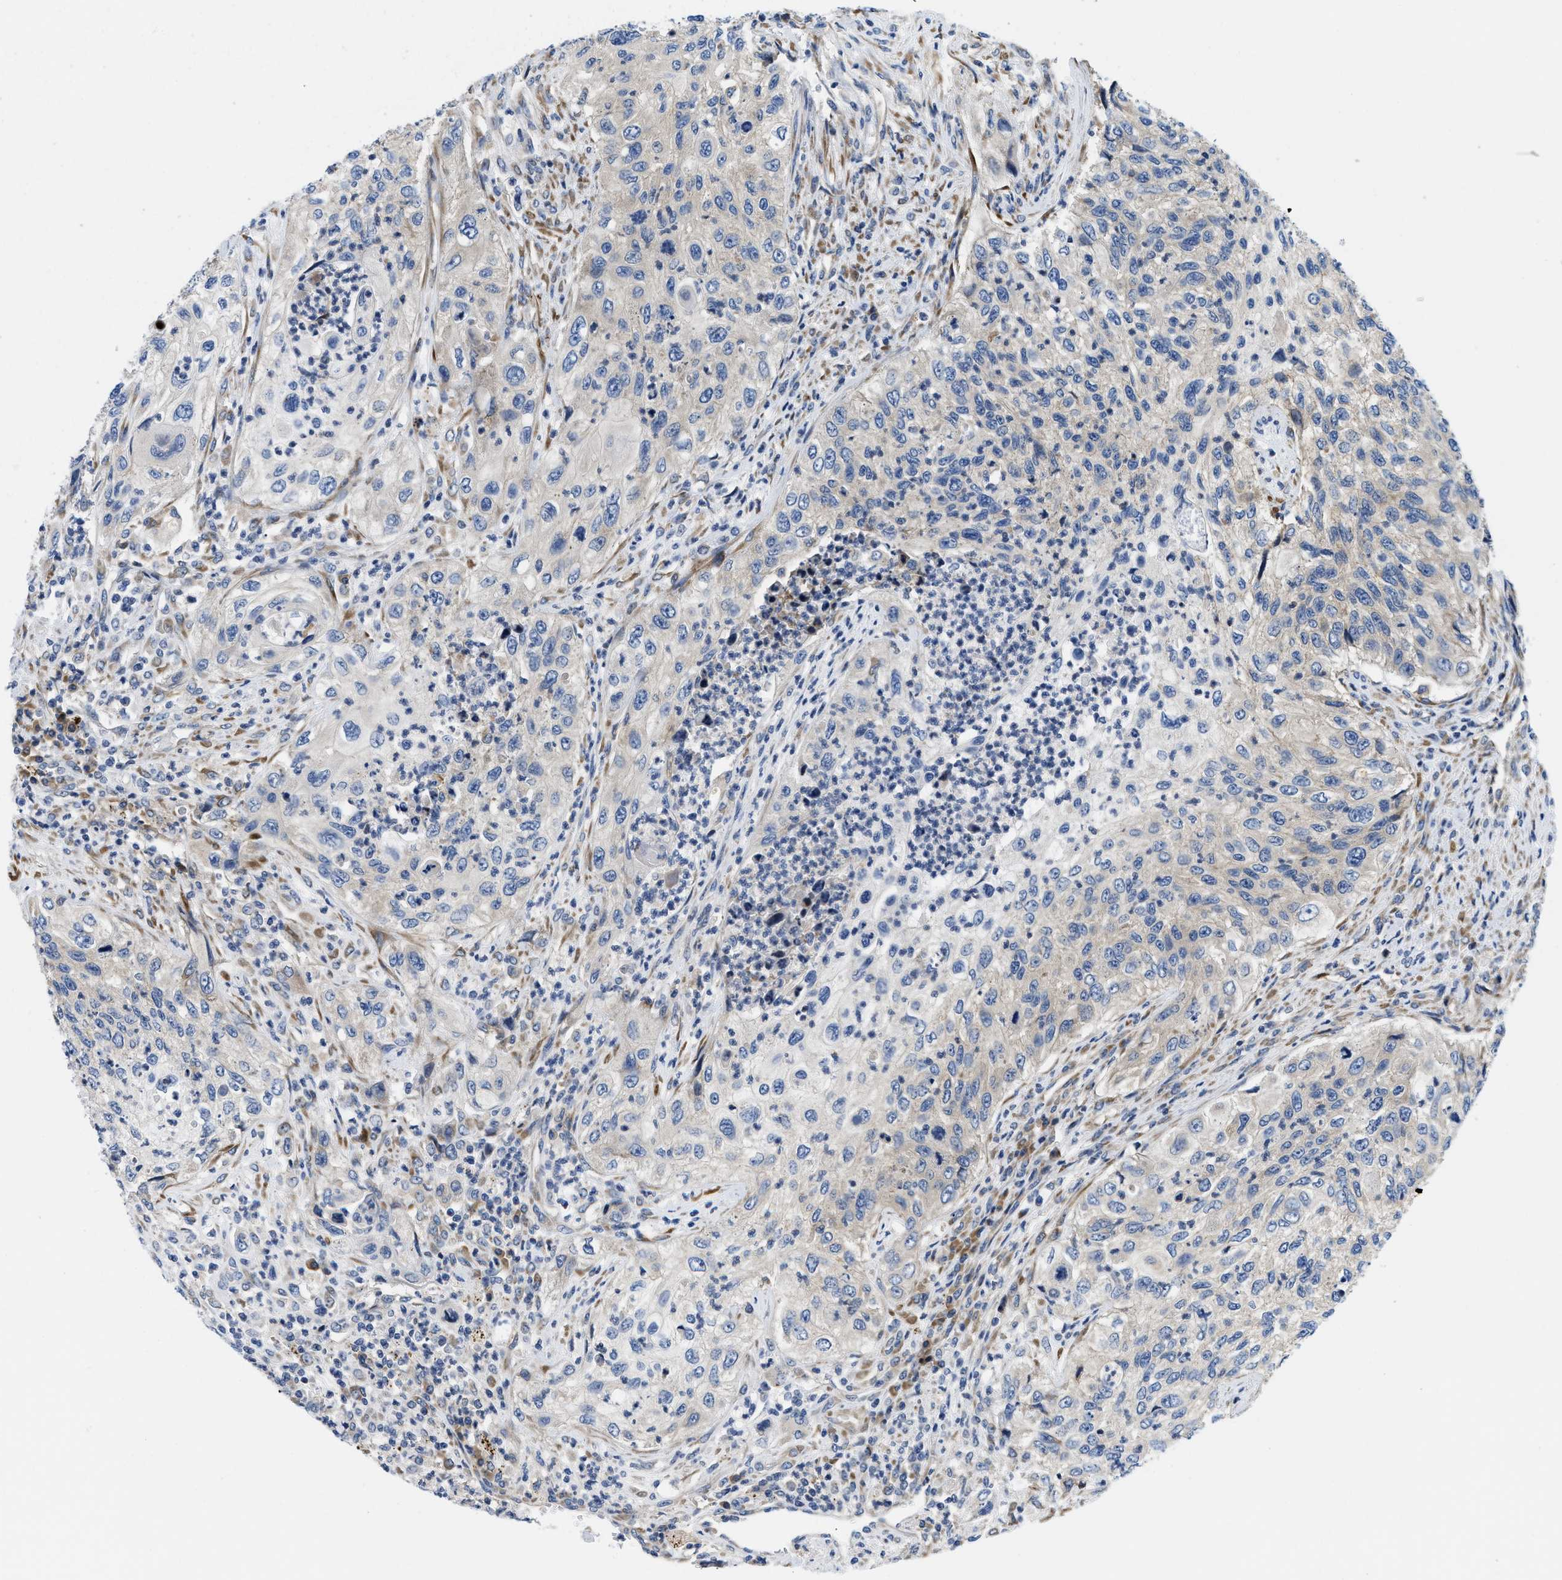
{"staining": {"intensity": "negative", "quantity": "none", "location": "none"}, "tissue": "urothelial cancer", "cell_type": "Tumor cells", "image_type": "cancer", "snomed": [{"axis": "morphology", "description": "Urothelial carcinoma, High grade"}, {"axis": "topography", "description": "Urinary bladder"}], "caption": "Tumor cells are negative for protein expression in human high-grade urothelial carcinoma.", "gene": "IKBKE", "patient": {"sex": "female", "age": 60}}